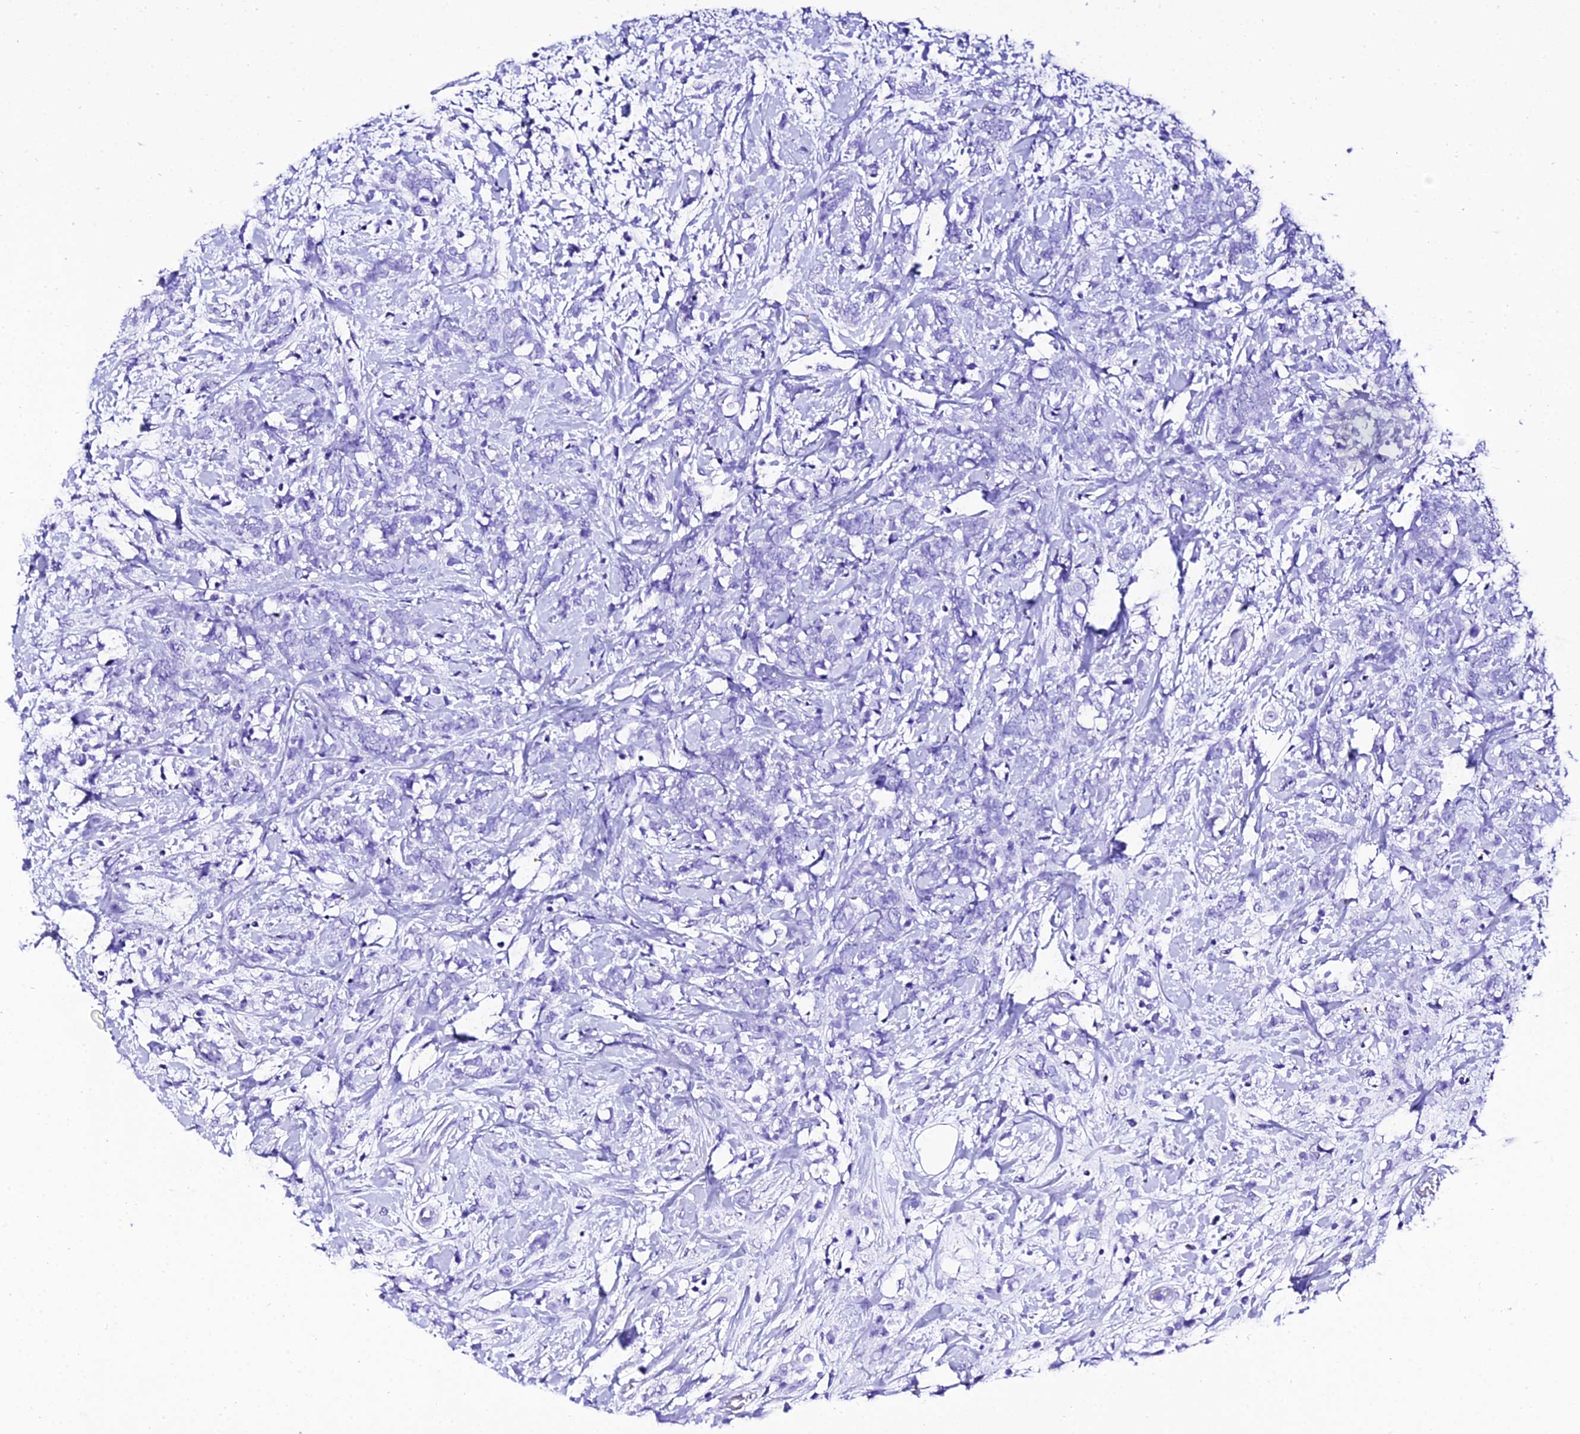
{"staining": {"intensity": "negative", "quantity": "none", "location": "none"}, "tissue": "breast cancer", "cell_type": "Tumor cells", "image_type": "cancer", "snomed": [{"axis": "morphology", "description": "Lobular carcinoma"}, {"axis": "topography", "description": "Breast"}], "caption": "A high-resolution photomicrograph shows IHC staining of breast cancer, which reveals no significant staining in tumor cells.", "gene": "TRMT44", "patient": {"sex": "female", "age": 58}}